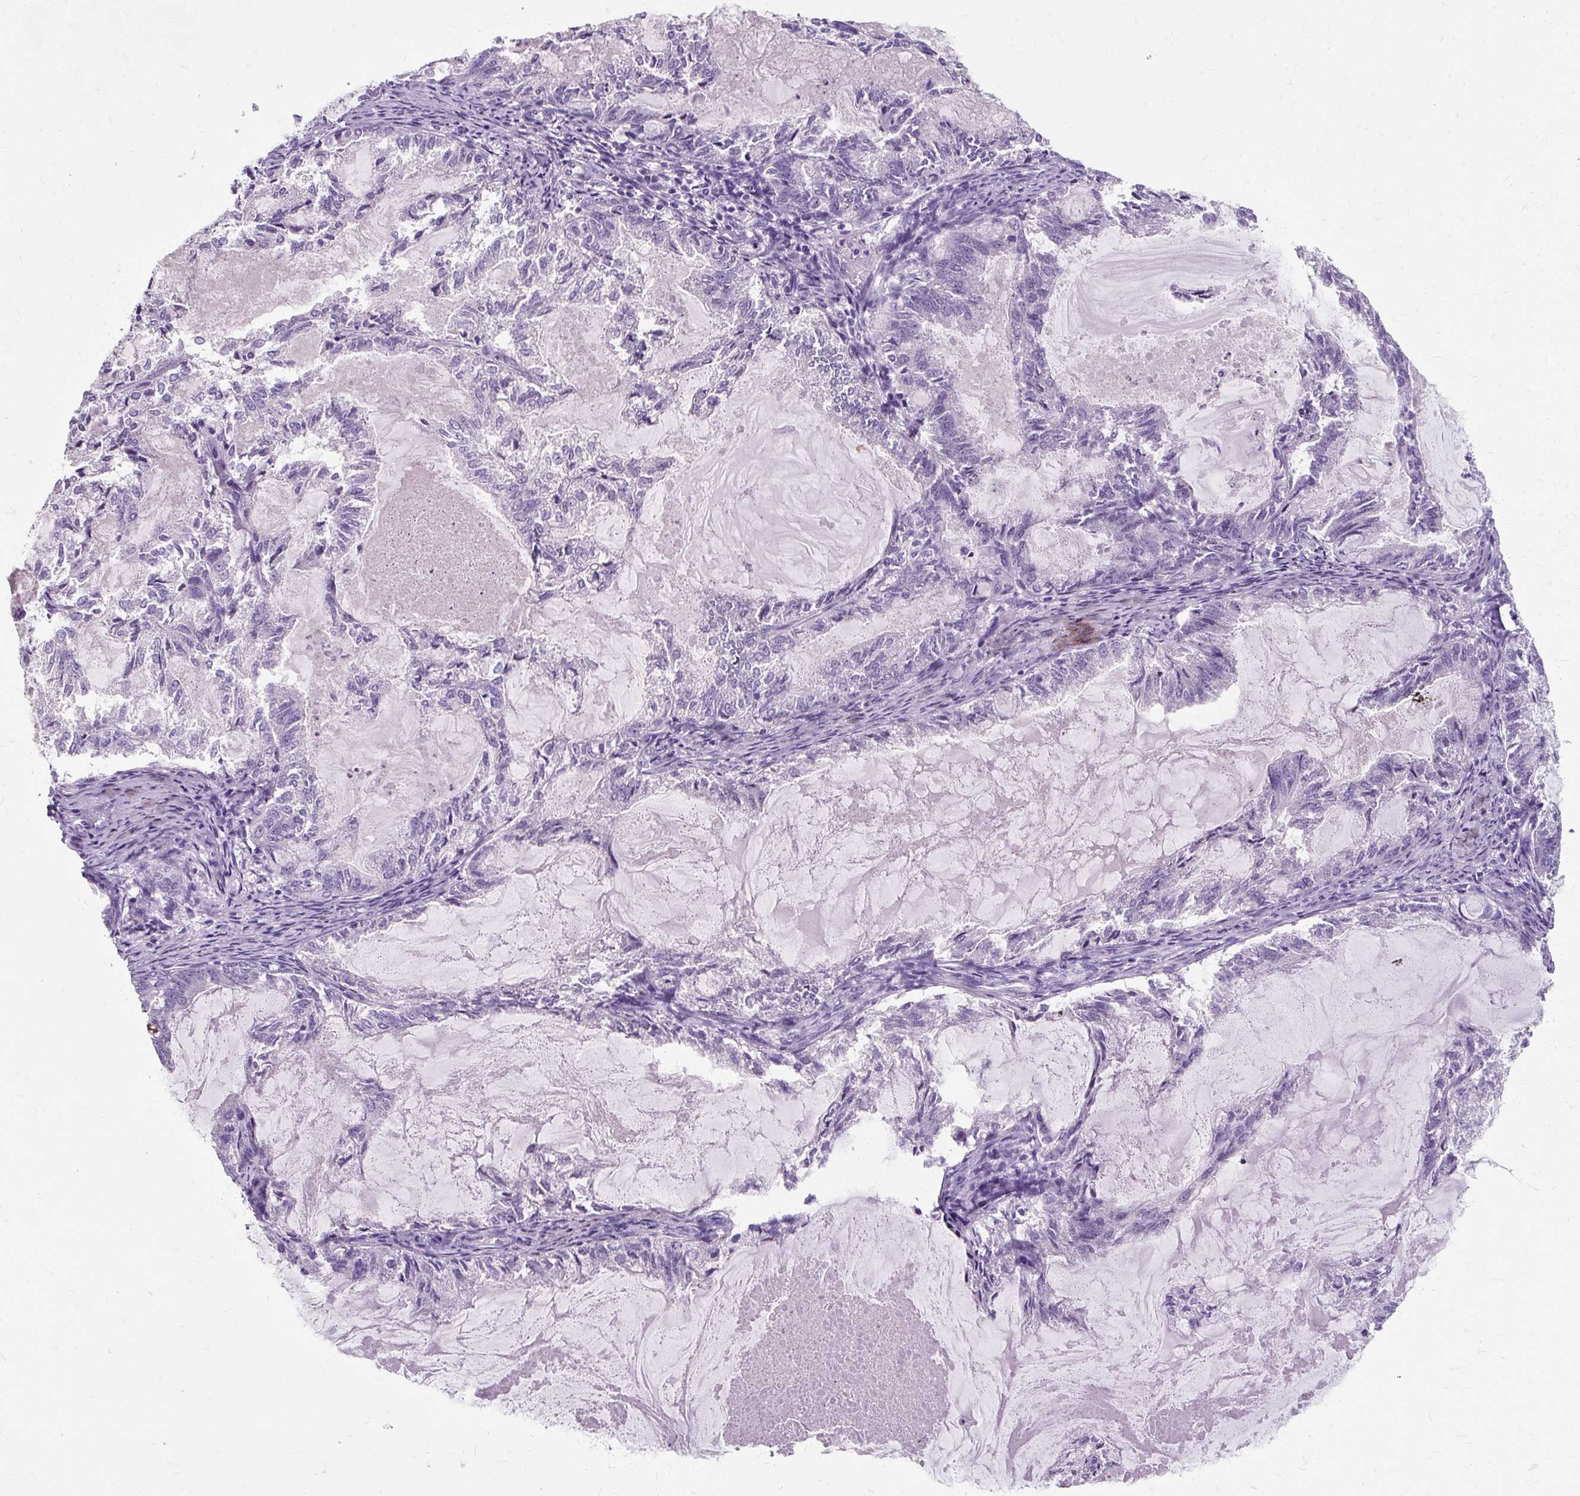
{"staining": {"intensity": "negative", "quantity": "none", "location": "none"}, "tissue": "endometrial cancer", "cell_type": "Tumor cells", "image_type": "cancer", "snomed": [{"axis": "morphology", "description": "Adenocarcinoma, NOS"}, {"axis": "topography", "description": "Endometrium"}], "caption": "Tumor cells show no significant positivity in endometrial cancer. The staining is performed using DAB (3,3'-diaminobenzidine) brown chromogen with nuclei counter-stained in using hematoxylin.", "gene": "KLHL24", "patient": {"sex": "female", "age": 86}}